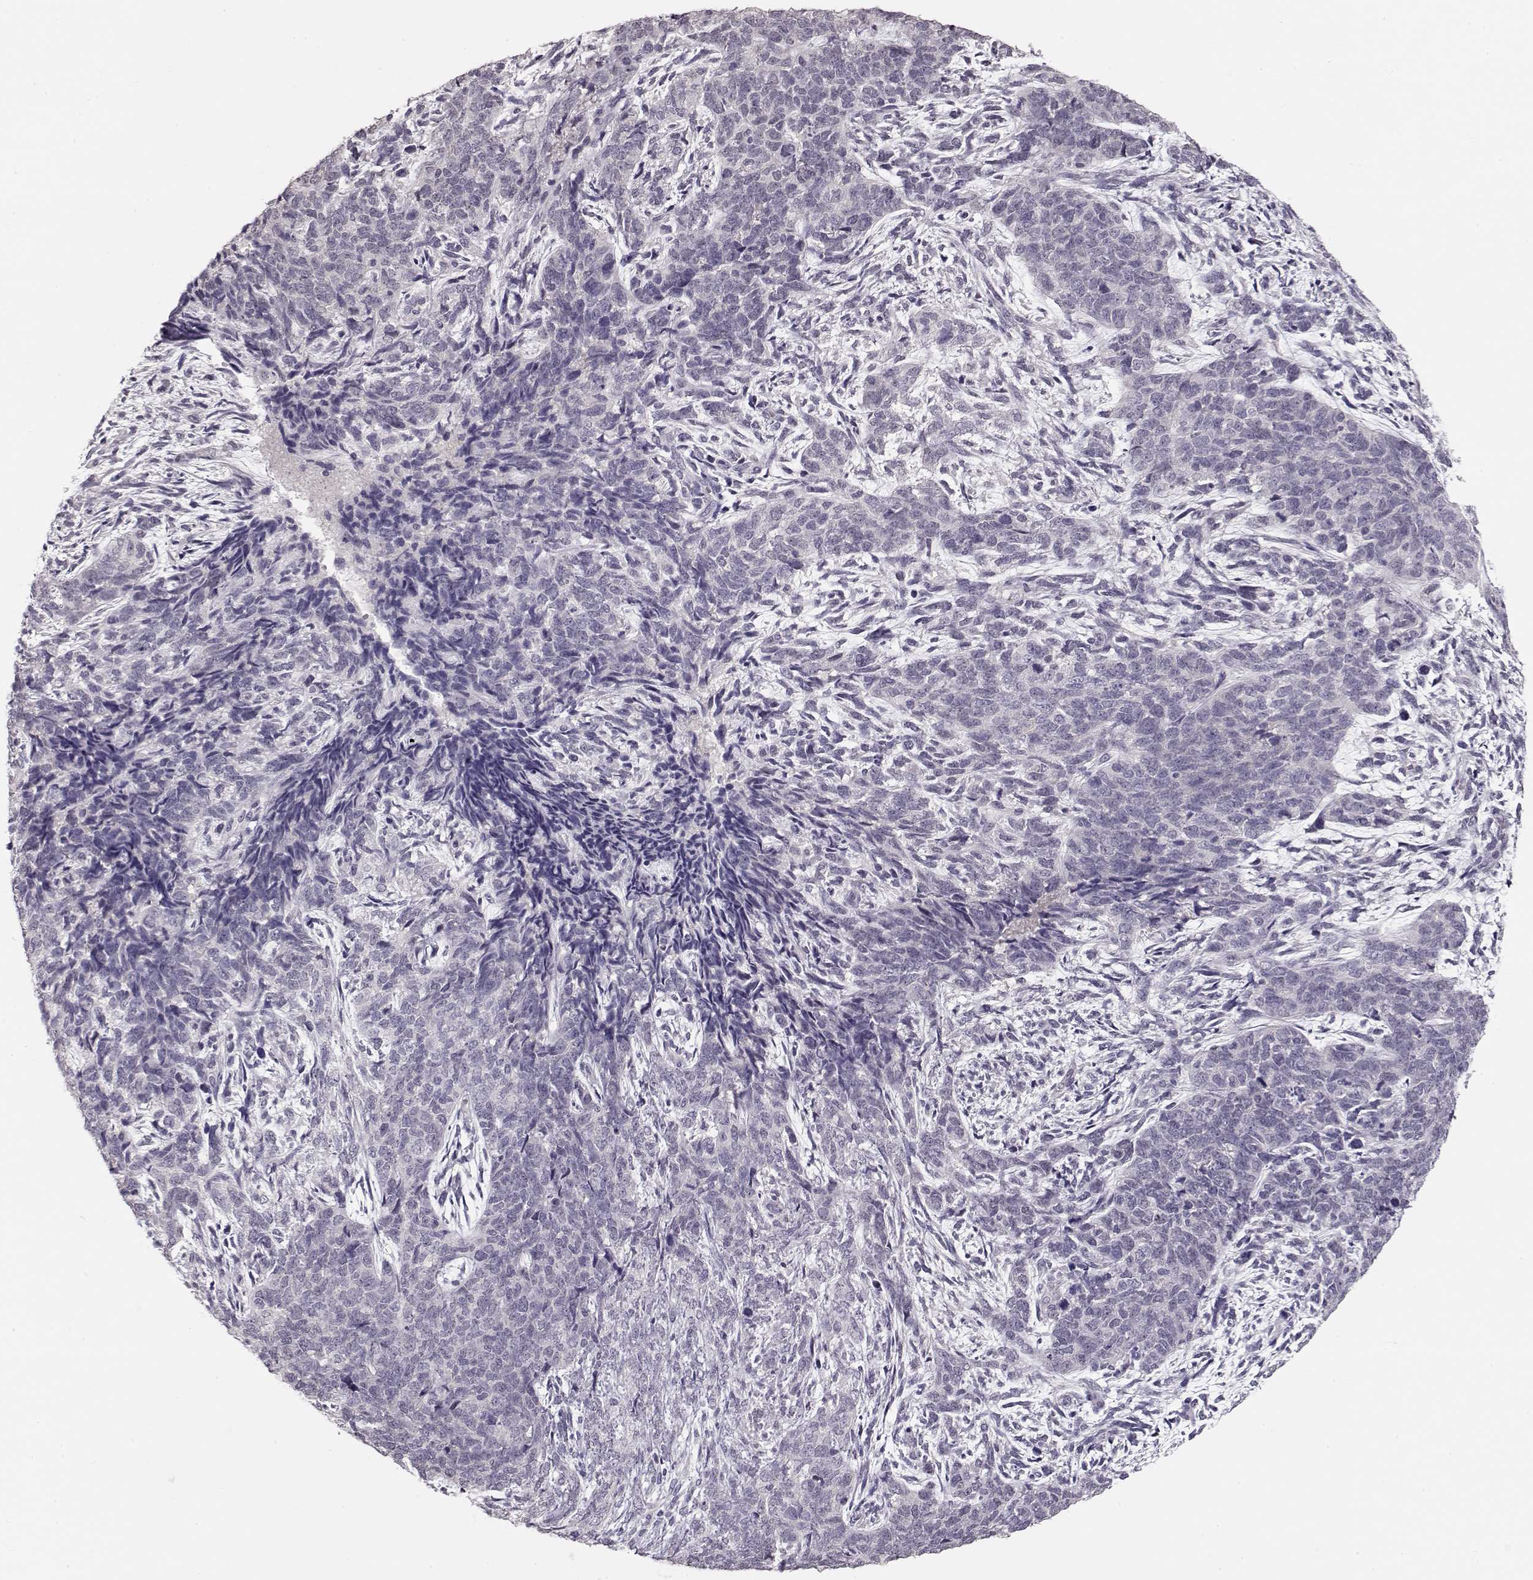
{"staining": {"intensity": "negative", "quantity": "none", "location": "none"}, "tissue": "cervical cancer", "cell_type": "Tumor cells", "image_type": "cancer", "snomed": [{"axis": "morphology", "description": "Squamous cell carcinoma, NOS"}, {"axis": "topography", "description": "Cervix"}], "caption": "This is a micrograph of IHC staining of cervical squamous cell carcinoma, which shows no expression in tumor cells.", "gene": "FAM205A", "patient": {"sex": "female", "age": 63}}